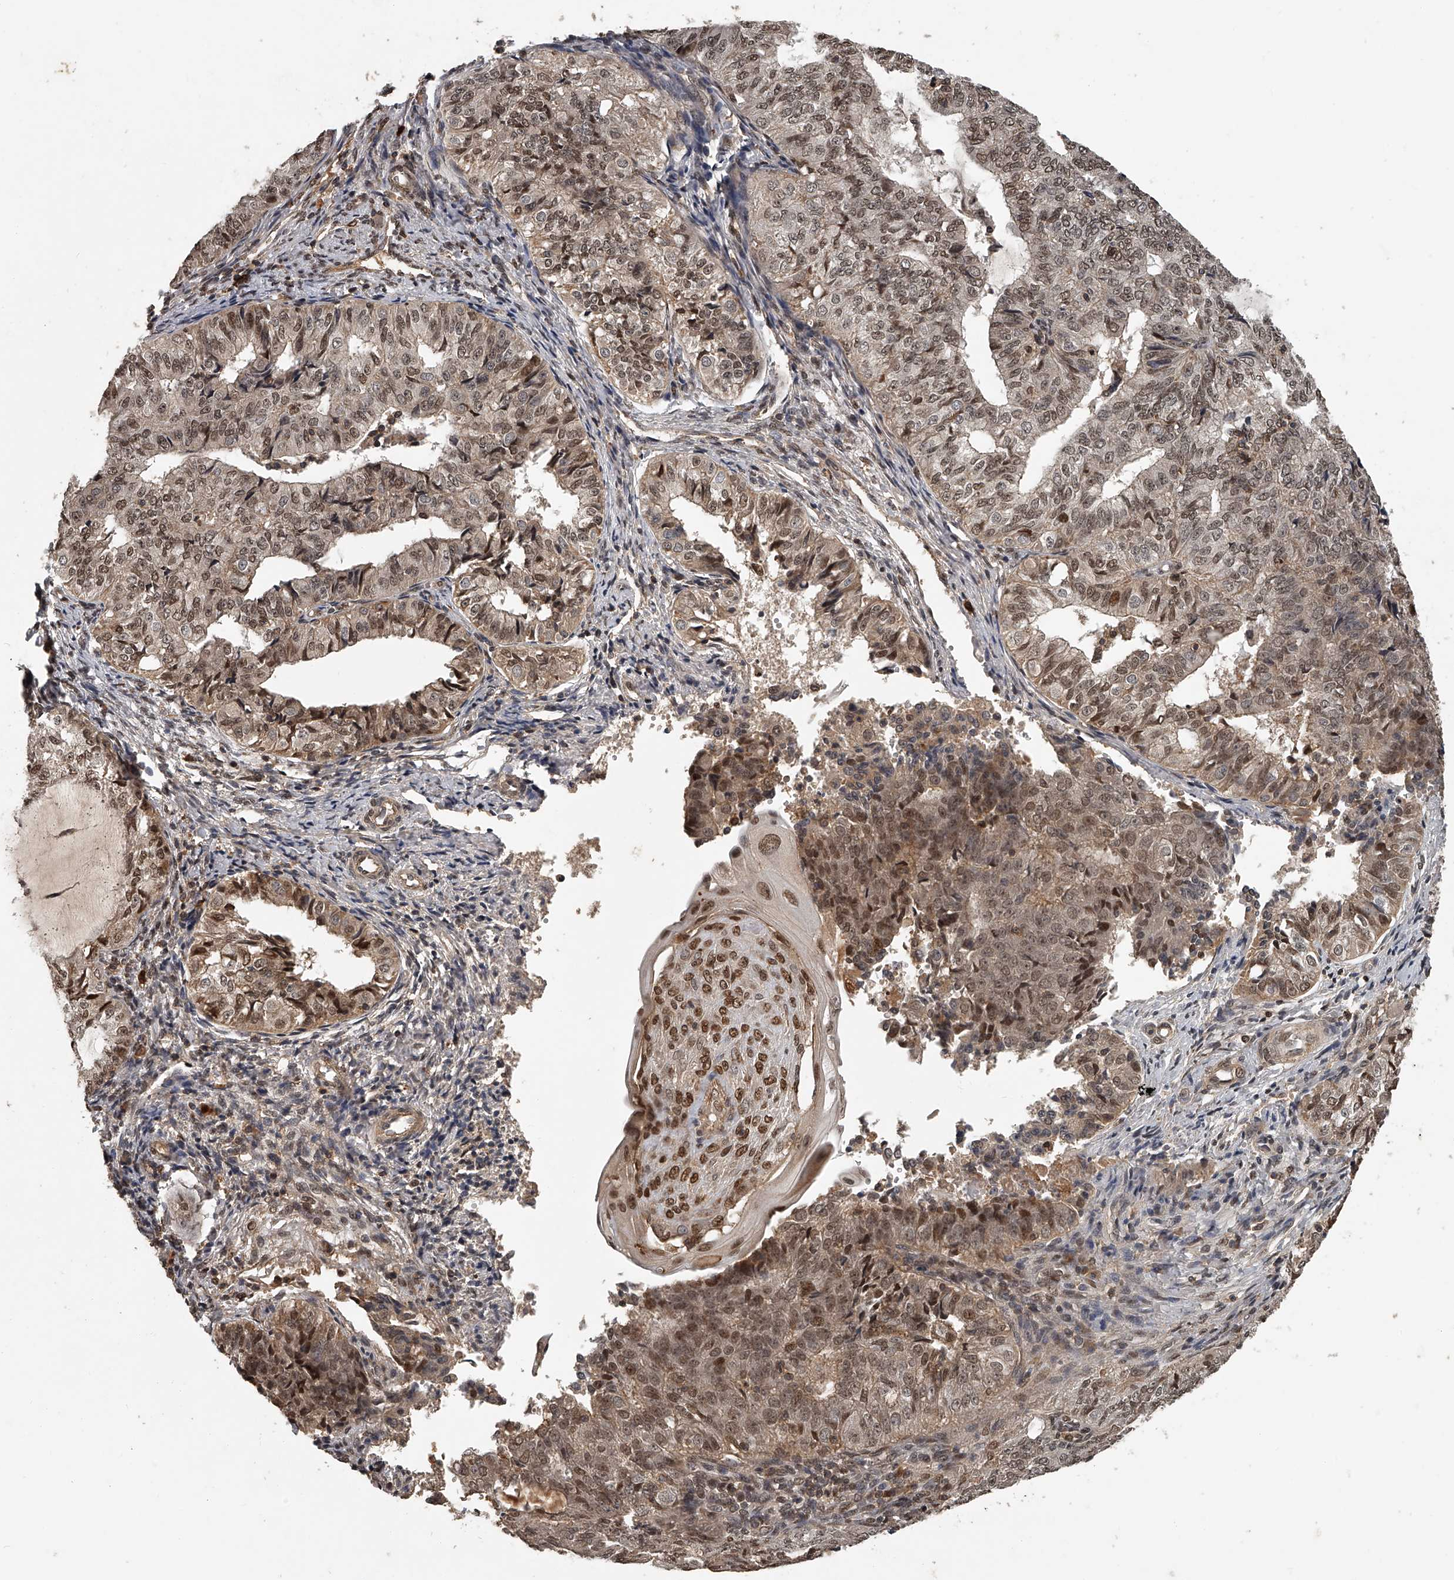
{"staining": {"intensity": "moderate", "quantity": ">75%", "location": "nuclear"}, "tissue": "endometrial cancer", "cell_type": "Tumor cells", "image_type": "cancer", "snomed": [{"axis": "morphology", "description": "Adenocarcinoma, NOS"}, {"axis": "topography", "description": "Endometrium"}], "caption": "This is a micrograph of immunohistochemistry staining of endometrial adenocarcinoma, which shows moderate staining in the nuclear of tumor cells.", "gene": "PLEKHG1", "patient": {"sex": "female", "age": 32}}